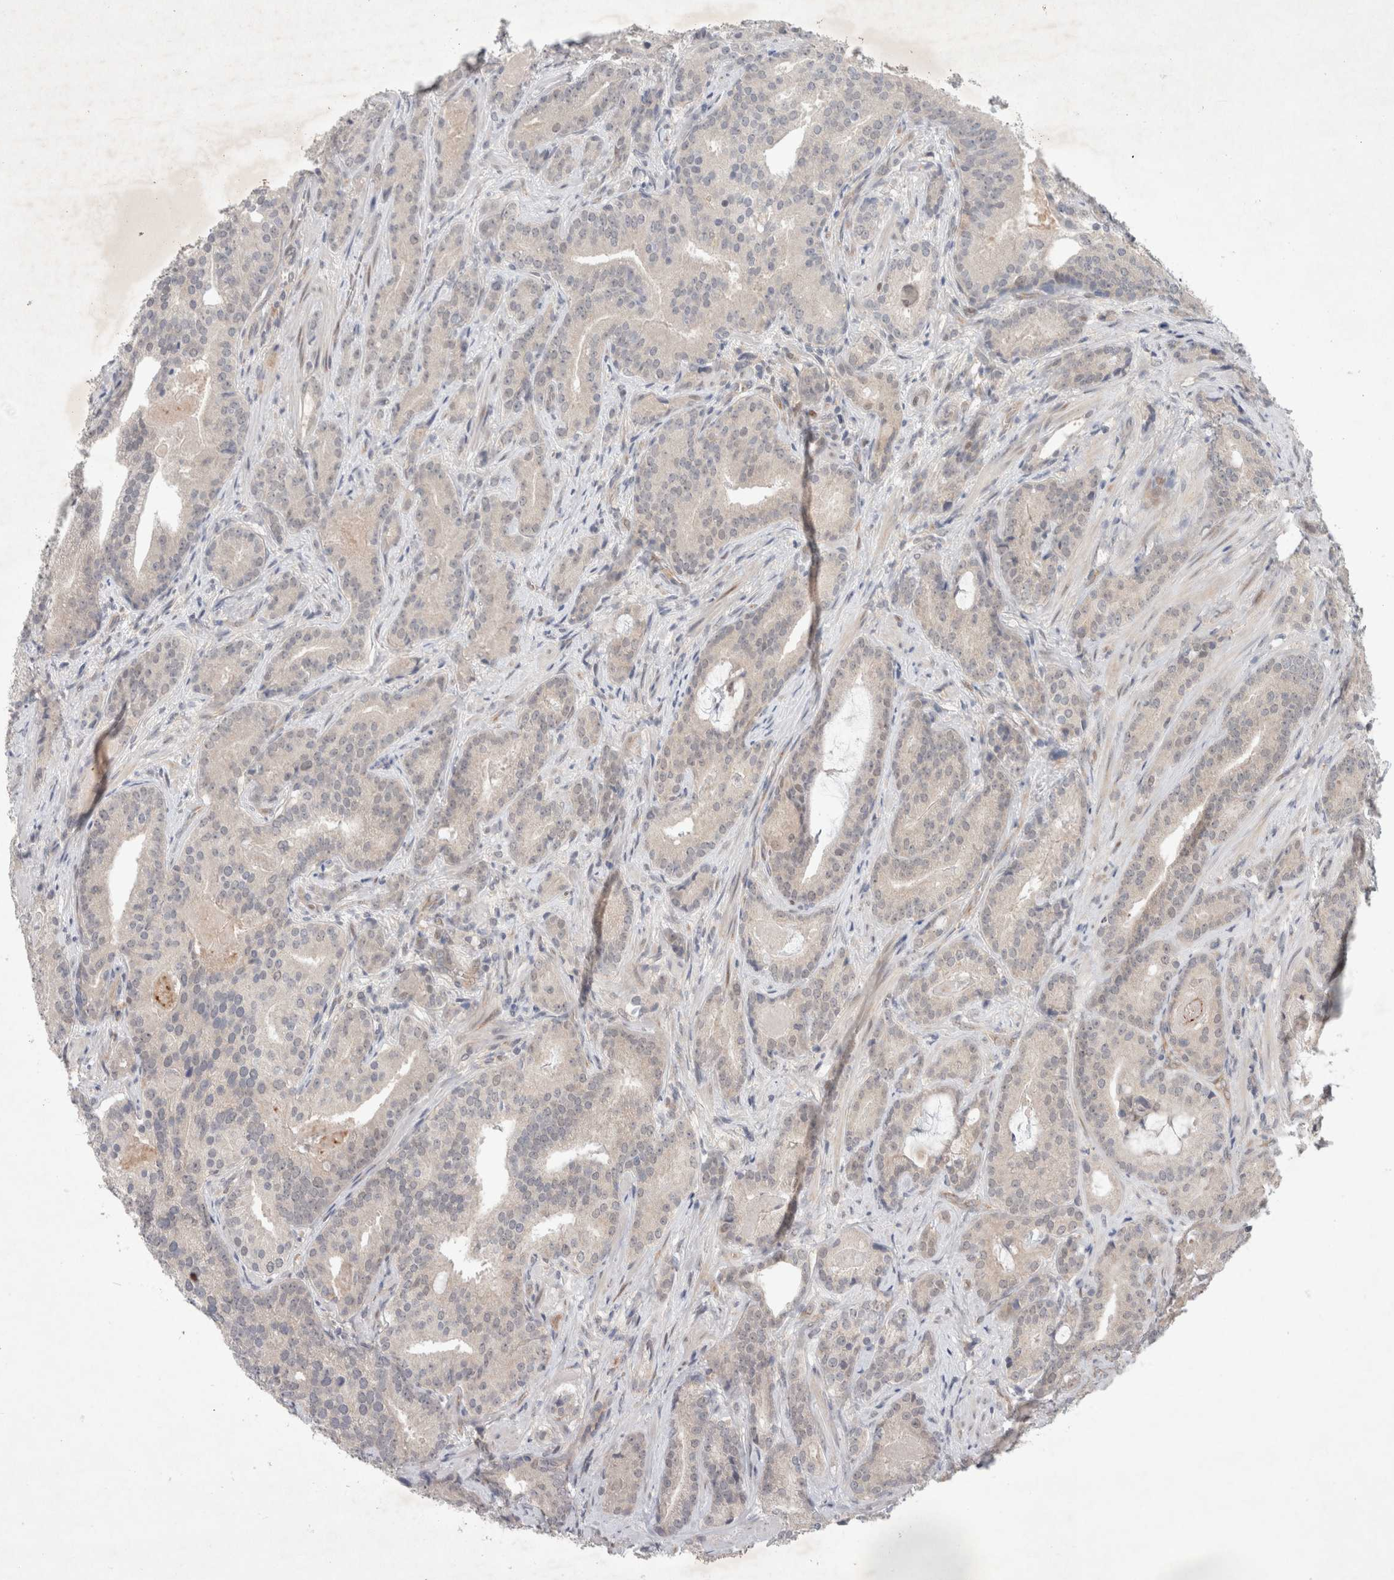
{"staining": {"intensity": "negative", "quantity": "none", "location": "none"}, "tissue": "prostate cancer", "cell_type": "Tumor cells", "image_type": "cancer", "snomed": [{"axis": "morphology", "description": "Adenocarcinoma, Low grade"}, {"axis": "topography", "description": "Prostate"}], "caption": "Micrograph shows no protein positivity in tumor cells of adenocarcinoma (low-grade) (prostate) tissue. (Immunohistochemistry, brightfield microscopy, high magnification).", "gene": "RASAL2", "patient": {"sex": "male", "age": 67}}